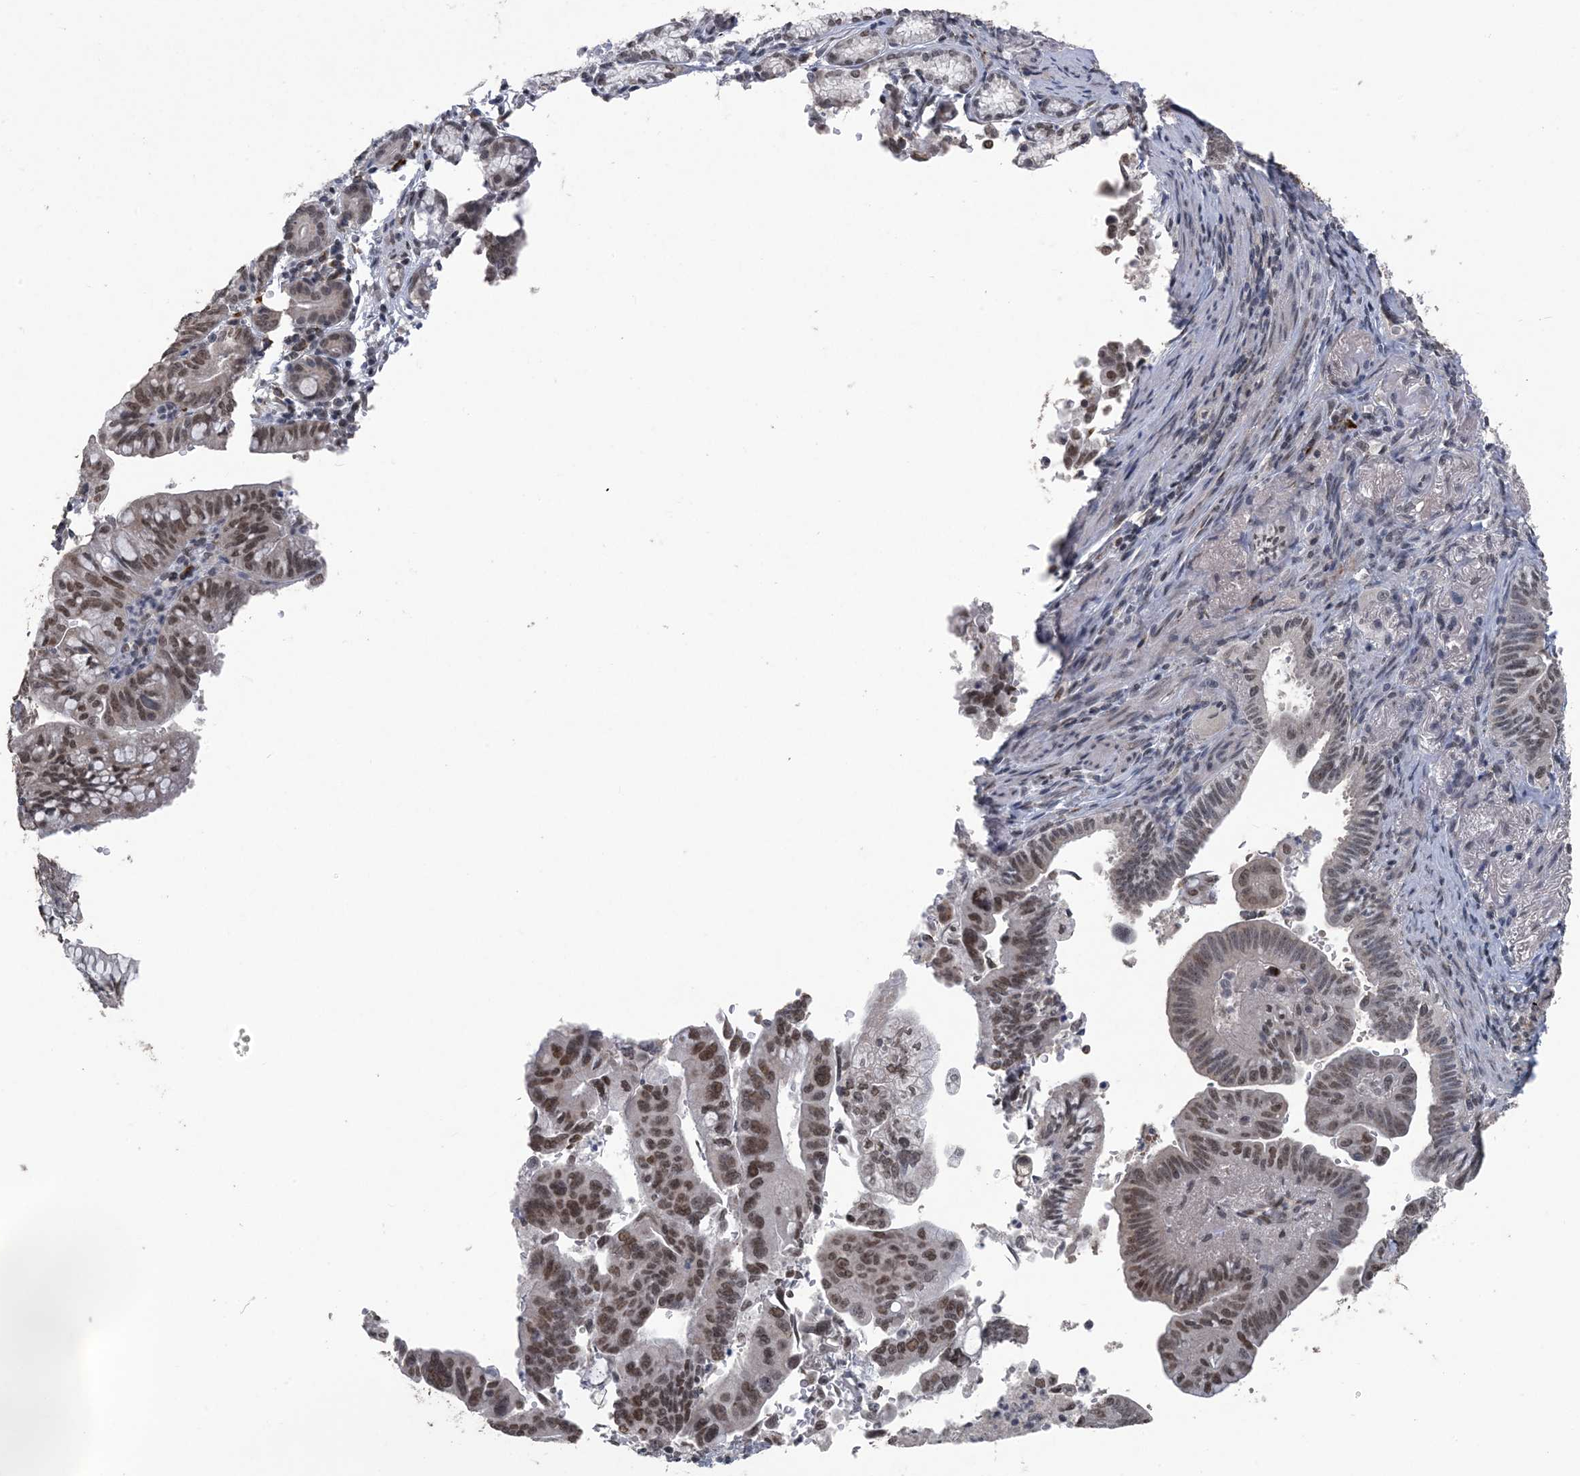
{"staining": {"intensity": "moderate", "quantity": ">75%", "location": "nuclear"}, "tissue": "pancreatic cancer", "cell_type": "Tumor cells", "image_type": "cancer", "snomed": [{"axis": "morphology", "description": "Adenocarcinoma, NOS"}, {"axis": "topography", "description": "Pancreas"}], "caption": "Approximately >75% of tumor cells in human pancreatic cancer (adenocarcinoma) exhibit moderate nuclear protein positivity as visualized by brown immunohistochemical staining.", "gene": "MBD2", "patient": {"sex": "male", "age": 70}}